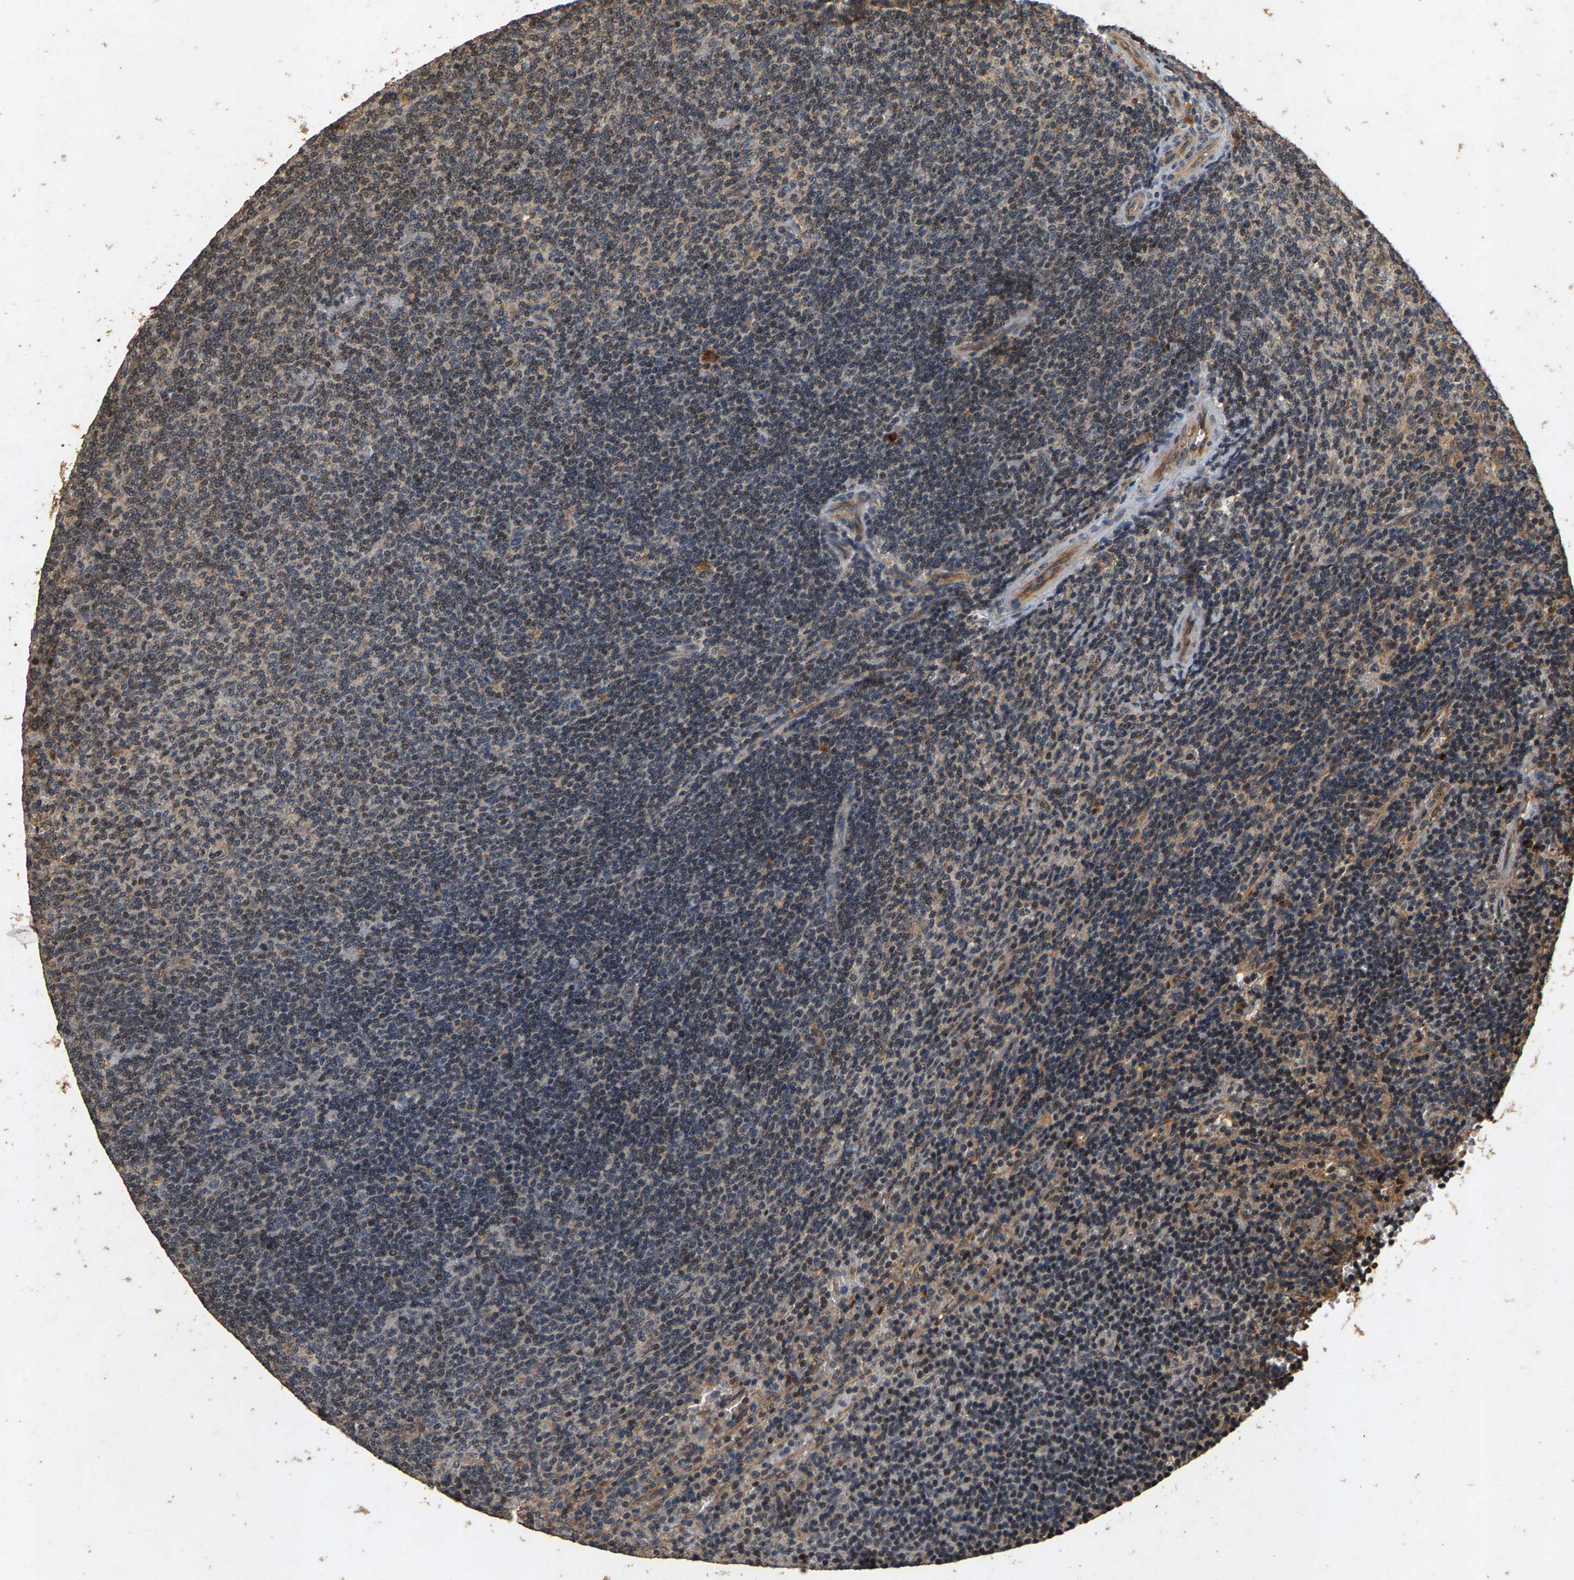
{"staining": {"intensity": "strong", "quantity": "25%-75%", "location": "cytoplasmic/membranous"}, "tissue": "lymphoma", "cell_type": "Tumor cells", "image_type": "cancer", "snomed": [{"axis": "morphology", "description": "Malignant lymphoma, non-Hodgkin's type, Low grade"}, {"axis": "topography", "description": "Spleen"}], "caption": "Strong cytoplasmic/membranous protein positivity is seen in approximately 25%-75% of tumor cells in malignant lymphoma, non-Hodgkin's type (low-grade).", "gene": "CIDEC", "patient": {"sex": "female", "age": 50}}